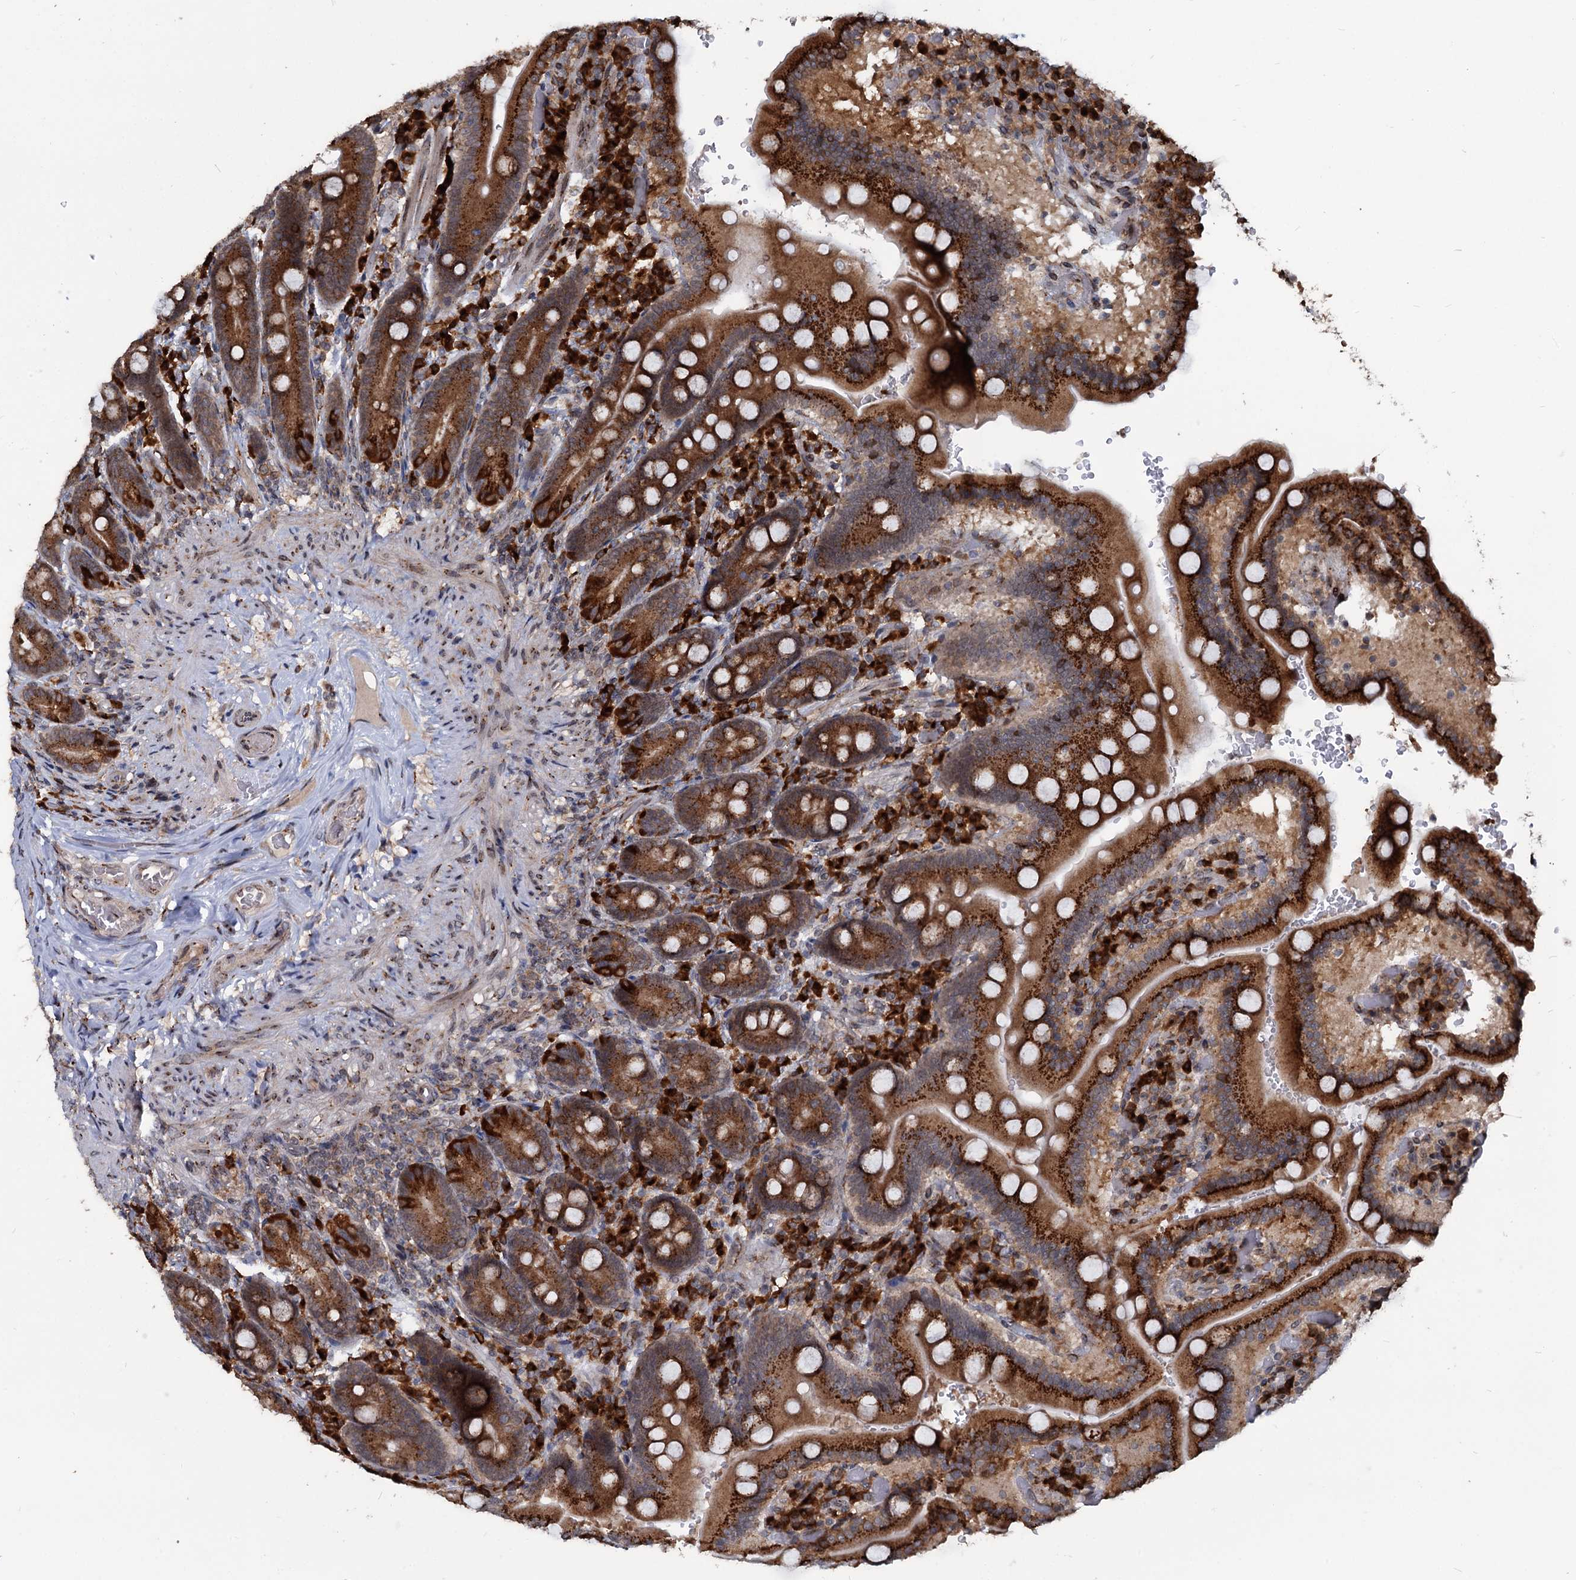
{"staining": {"intensity": "strong", "quantity": ">75%", "location": "cytoplasmic/membranous"}, "tissue": "duodenum", "cell_type": "Glandular cells", "image_type": "normal", "snomed": [{"axis": "morphology", "description": "Normal tissue, NOS"}, {"axis": "topography", "description": "Duodenum"}], "caption": "An IHC image of unremarkable tissue is shown. Protein staining in brown labels strong cytoplasmic/membranous positivity in duodenum within glandular cells.", "gene": "SAAL1", "patient": {"sex": "female", "age": 62}}